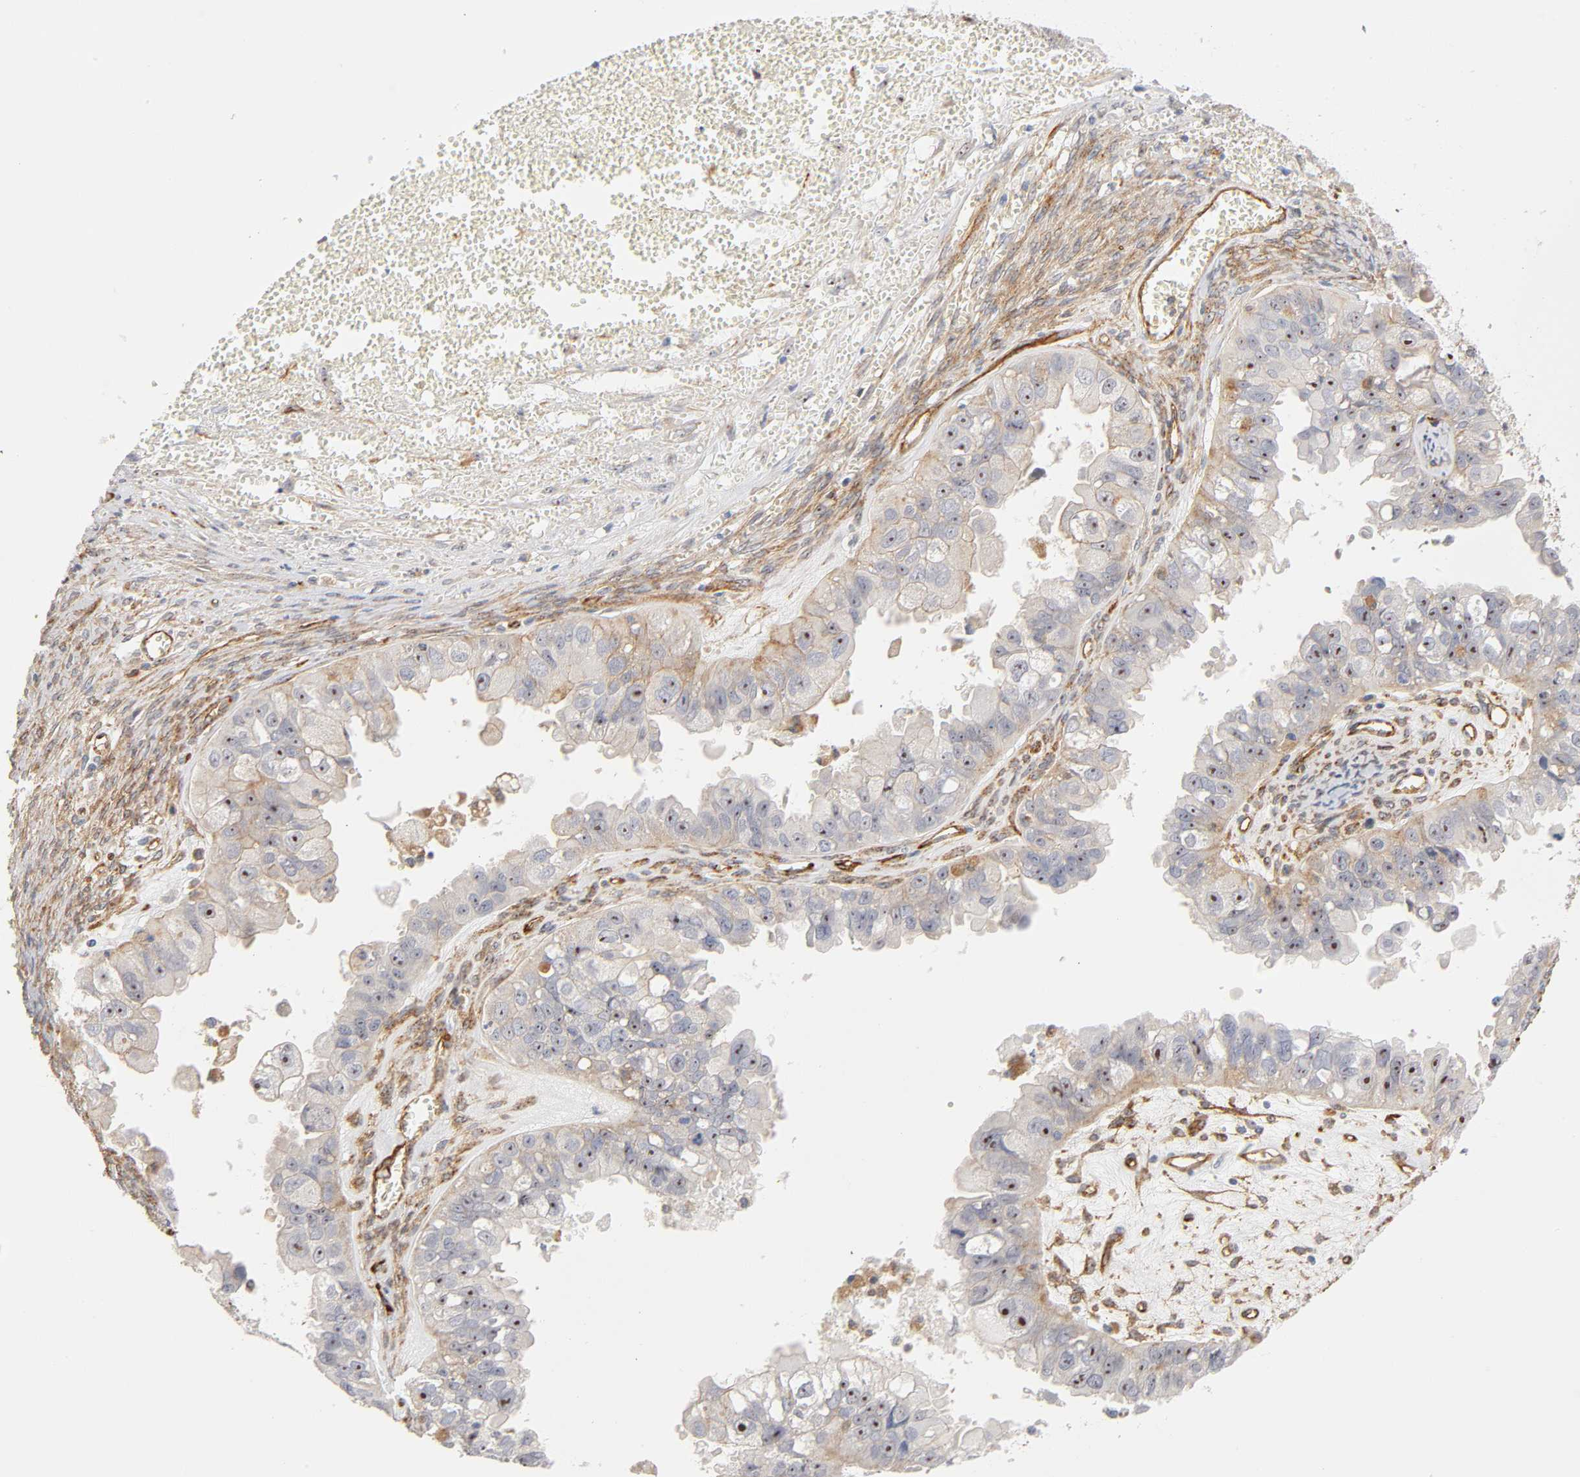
{"staining": {"intensity": "strong", "quantity": ">75%", "location": "cytoplasmic/membranous,nuclear"}, "tissue": "ovarian cancer", "cell_type": "Tumor cells", "image_type": "cancer", "snomed": [{"axis": "morphology", "description": "Carcinoma, endometroid"}, {"axis": "topography", "description": "Ovary"}], "caption": "Ovarian endometroid carcinoma stained with a brown dye shows strong cytoplasmic/membranous and nuclear positive positivity in approximately >75% of tumor cells.", "gene": "PLD1", "patient": {"sex": "female", "age": 85}}